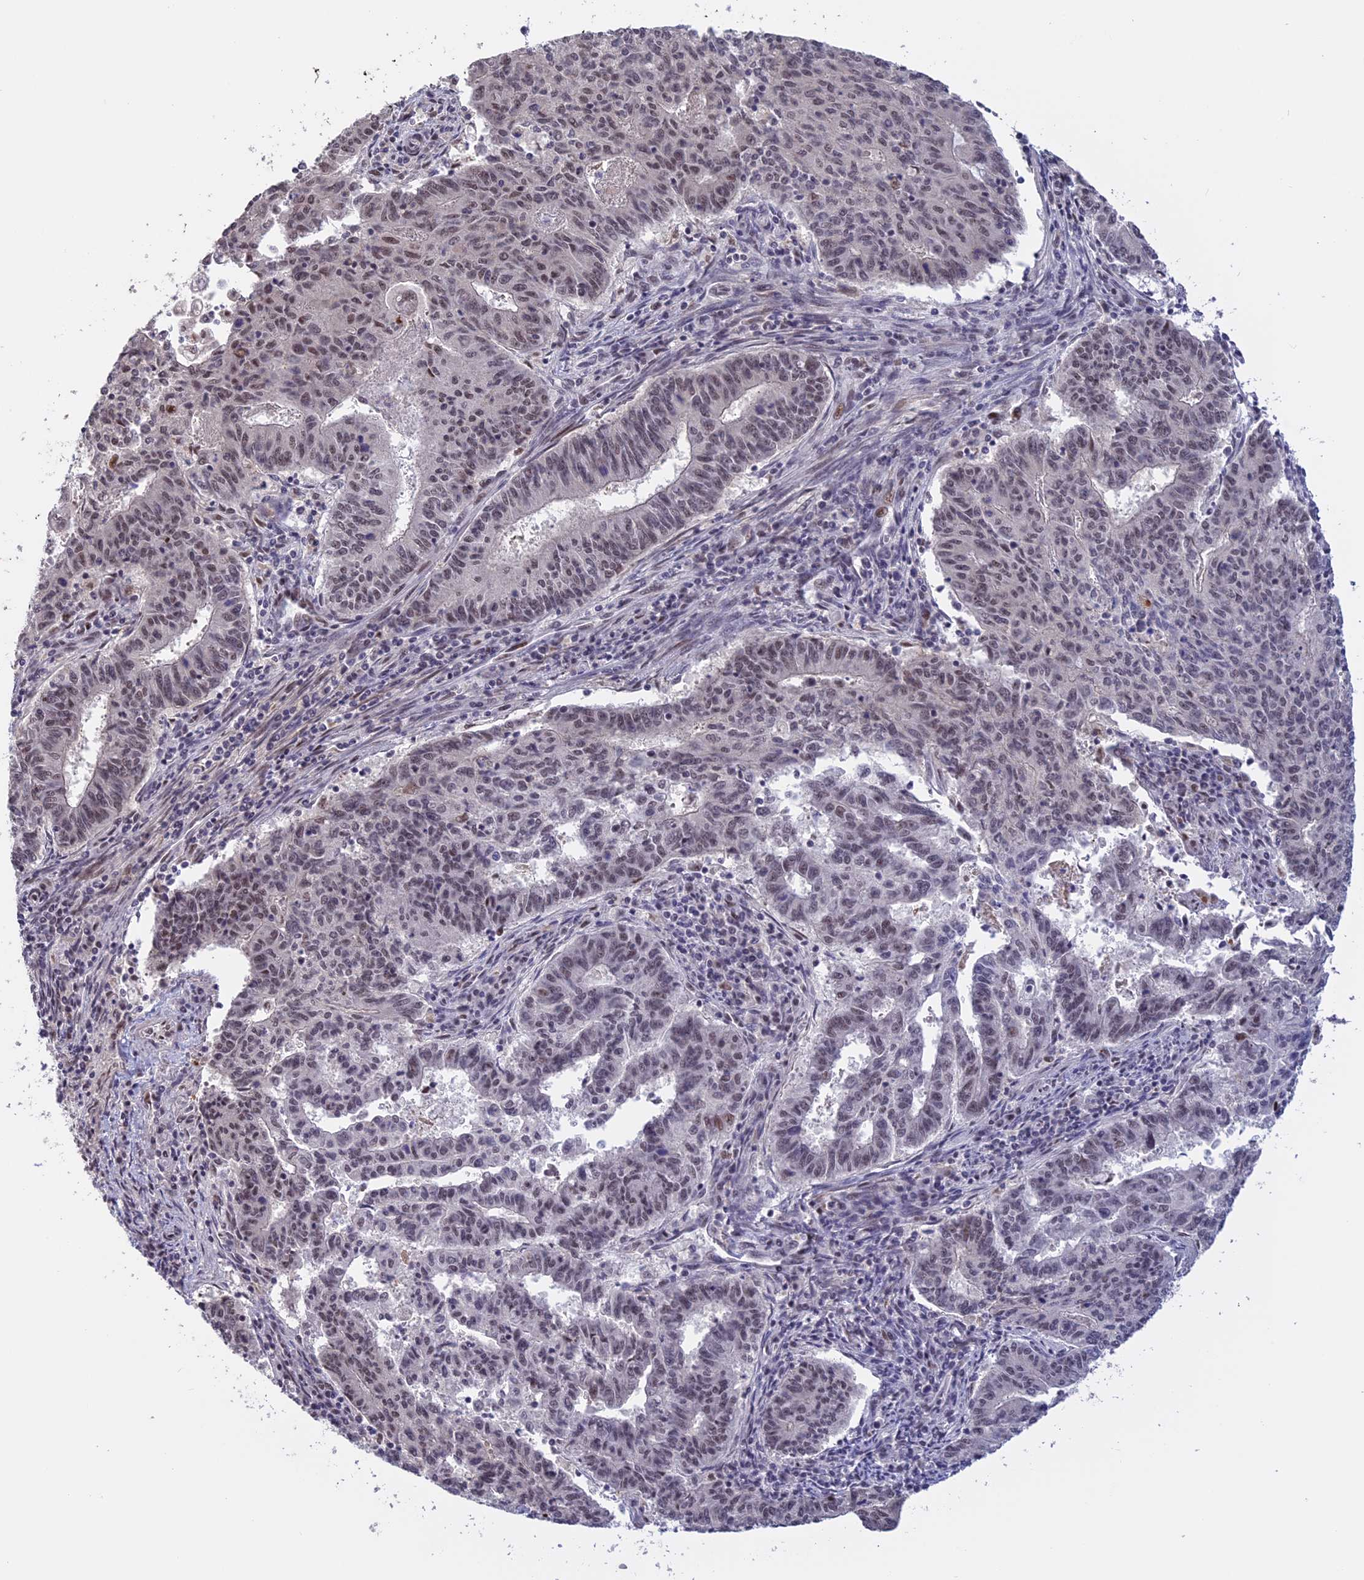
{"staining": {"intensity": "weak", "quantity": "25%-75%", "location": "nuclear"}, "tissue": "endometrial cancer", "cell_type": "Tumor cells", "image_type": "cancer", "snomed": [{"axis": "morphology", "description": "Adenocarcinoma, NOS"}, {"axis": "topography", "description": "Endometrium"}], "caption": "An image of human endometrial adenocarcinoma stained for a protein demonstrates weak nuclear brown staining in tumor cells.", "gene": "POLR2C", "patient": {"sex": "female", "age": 59}}